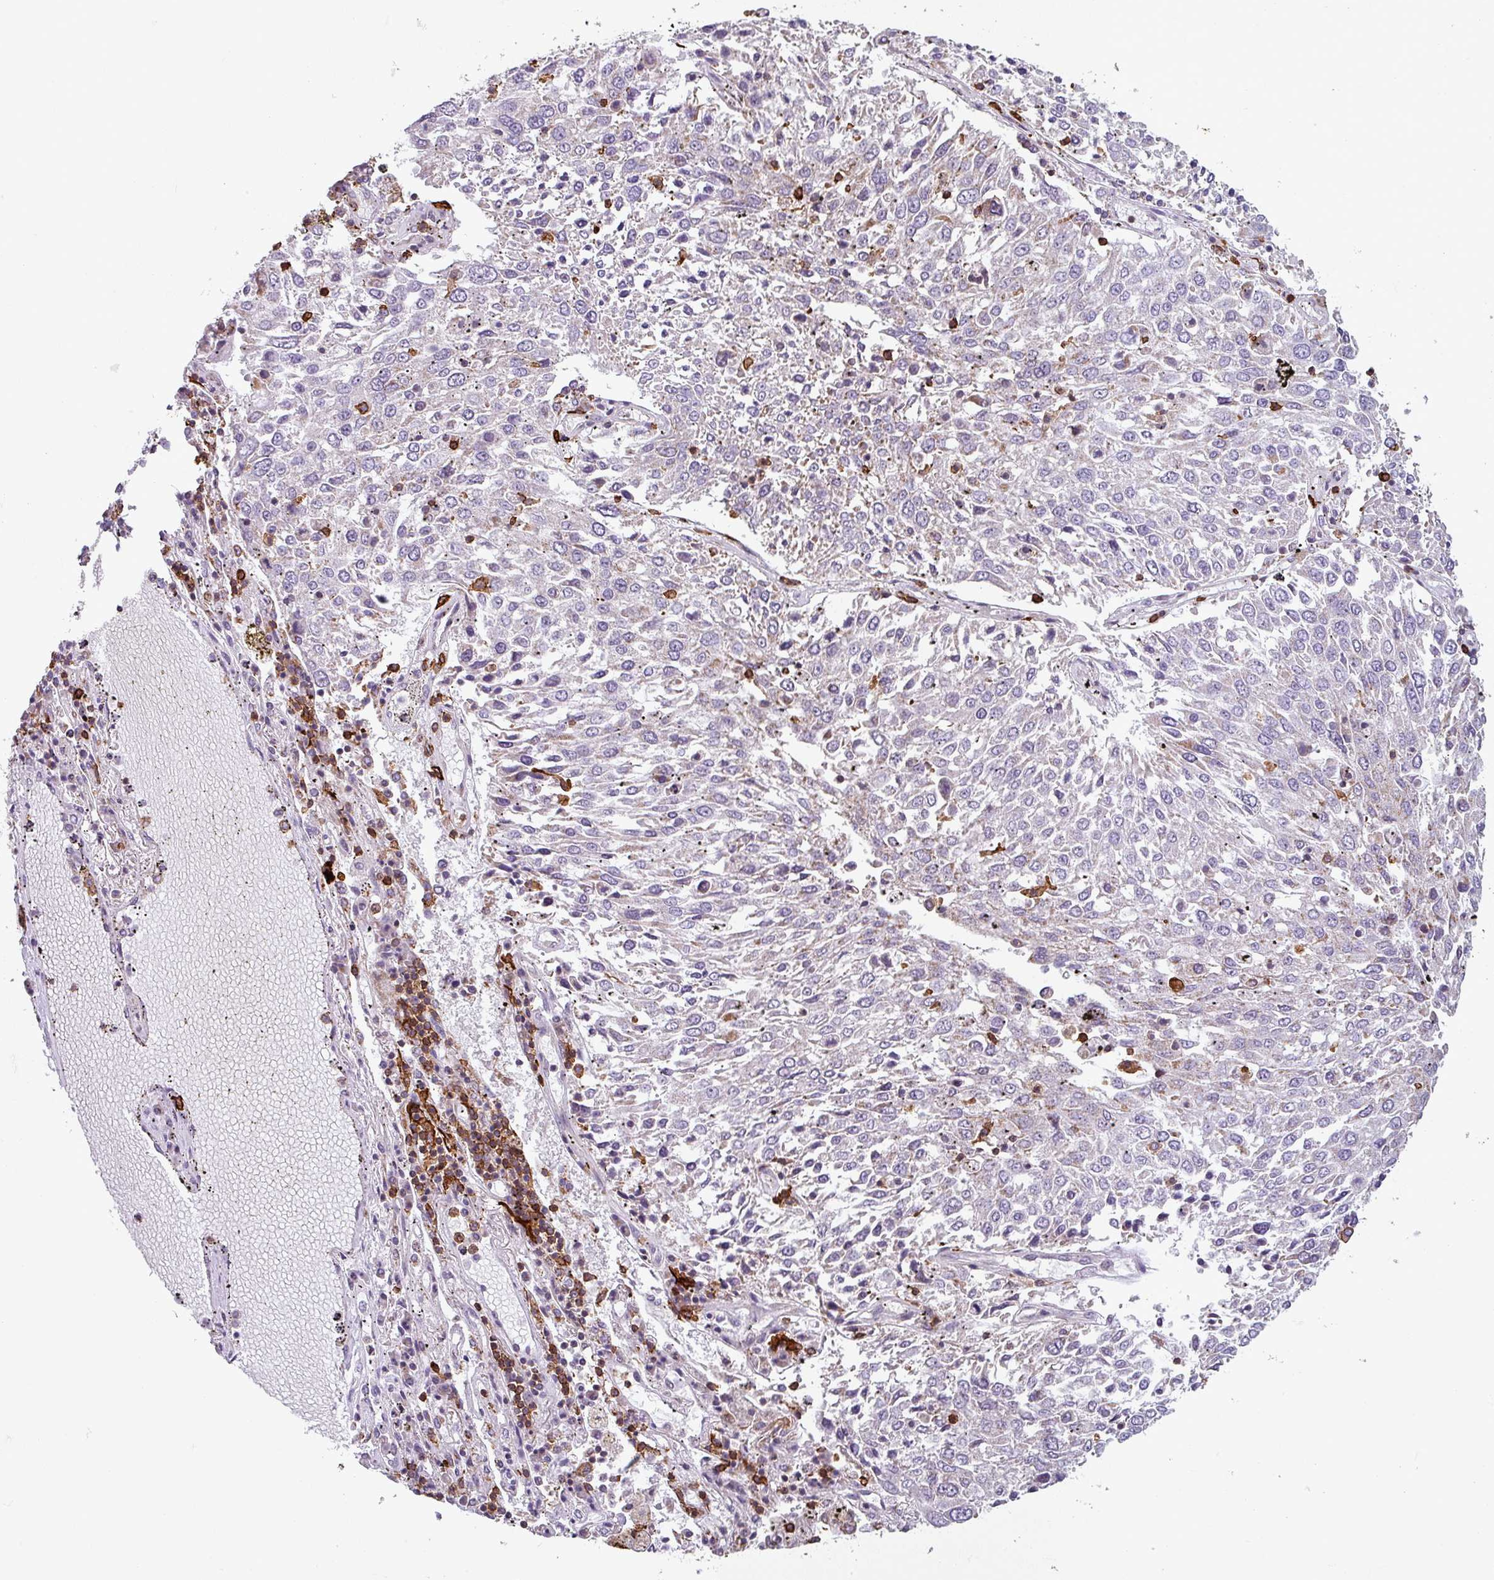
{"staining": {"intensity": "negative", "quantity": "none", "location": "none"}, "tissue": "lung cancer", "cell_type": "Tumor cells", "image_type": "cancer", "snomed": [{"axis": "morphology", "description": "Squamous cell carcinoma, NOS"}, {"axis": "topography", "description": "Lung"}], "caption": "Lung cancer (squamous cell carcinoma) was stained to show a protein in brown. There is no significant expression in tumor cells. The staining is performed using DAB (3,3'-diaminobenzidine) brown chromogen with nuclei counter-stained in using hematoxylin.", "gene": "NEDD9", "patient": {"sex": "male", "age": 65}}